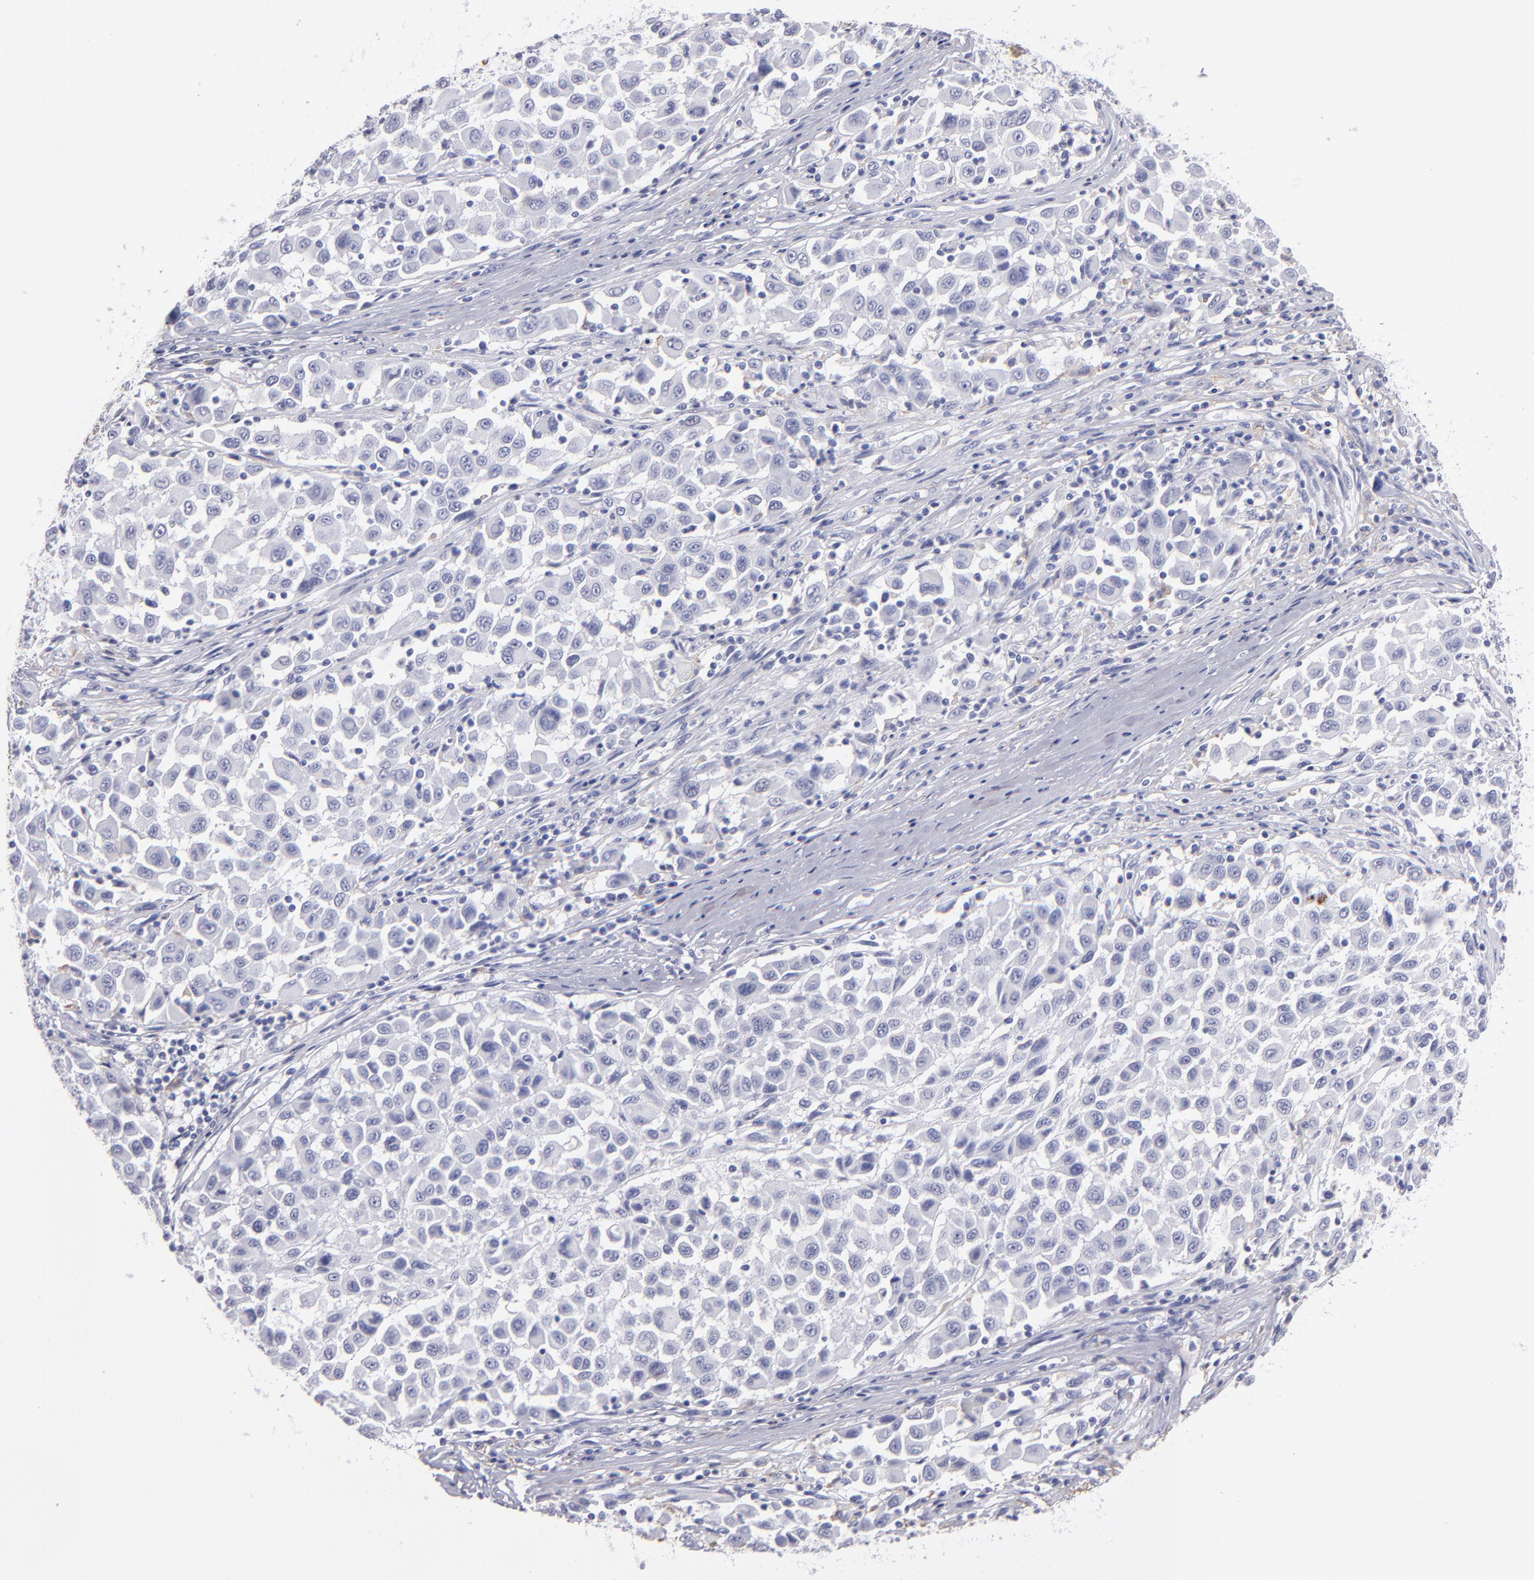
{"staining": {"intensity": "negative", "quantity": "none", "location": "none"}, "tissue": "melanoma", "cell_type": "Tumor cells", "image_type": "cancer", "snomed": [{"axis": "morphology", "description": "Malignant melanoma, Metastatic site"}, {"axis": "topography", "description": "Lymph node"}], "caption": "The micrograph reveals no significant positivity in tumor cells of malignant melanoma (metastatic site). (DAB immunohistochemistry (IHC) visualized using brightfield microscopy, high magnification).", "gene": "MB", "patient": {"sex": "male", "age": 61}}